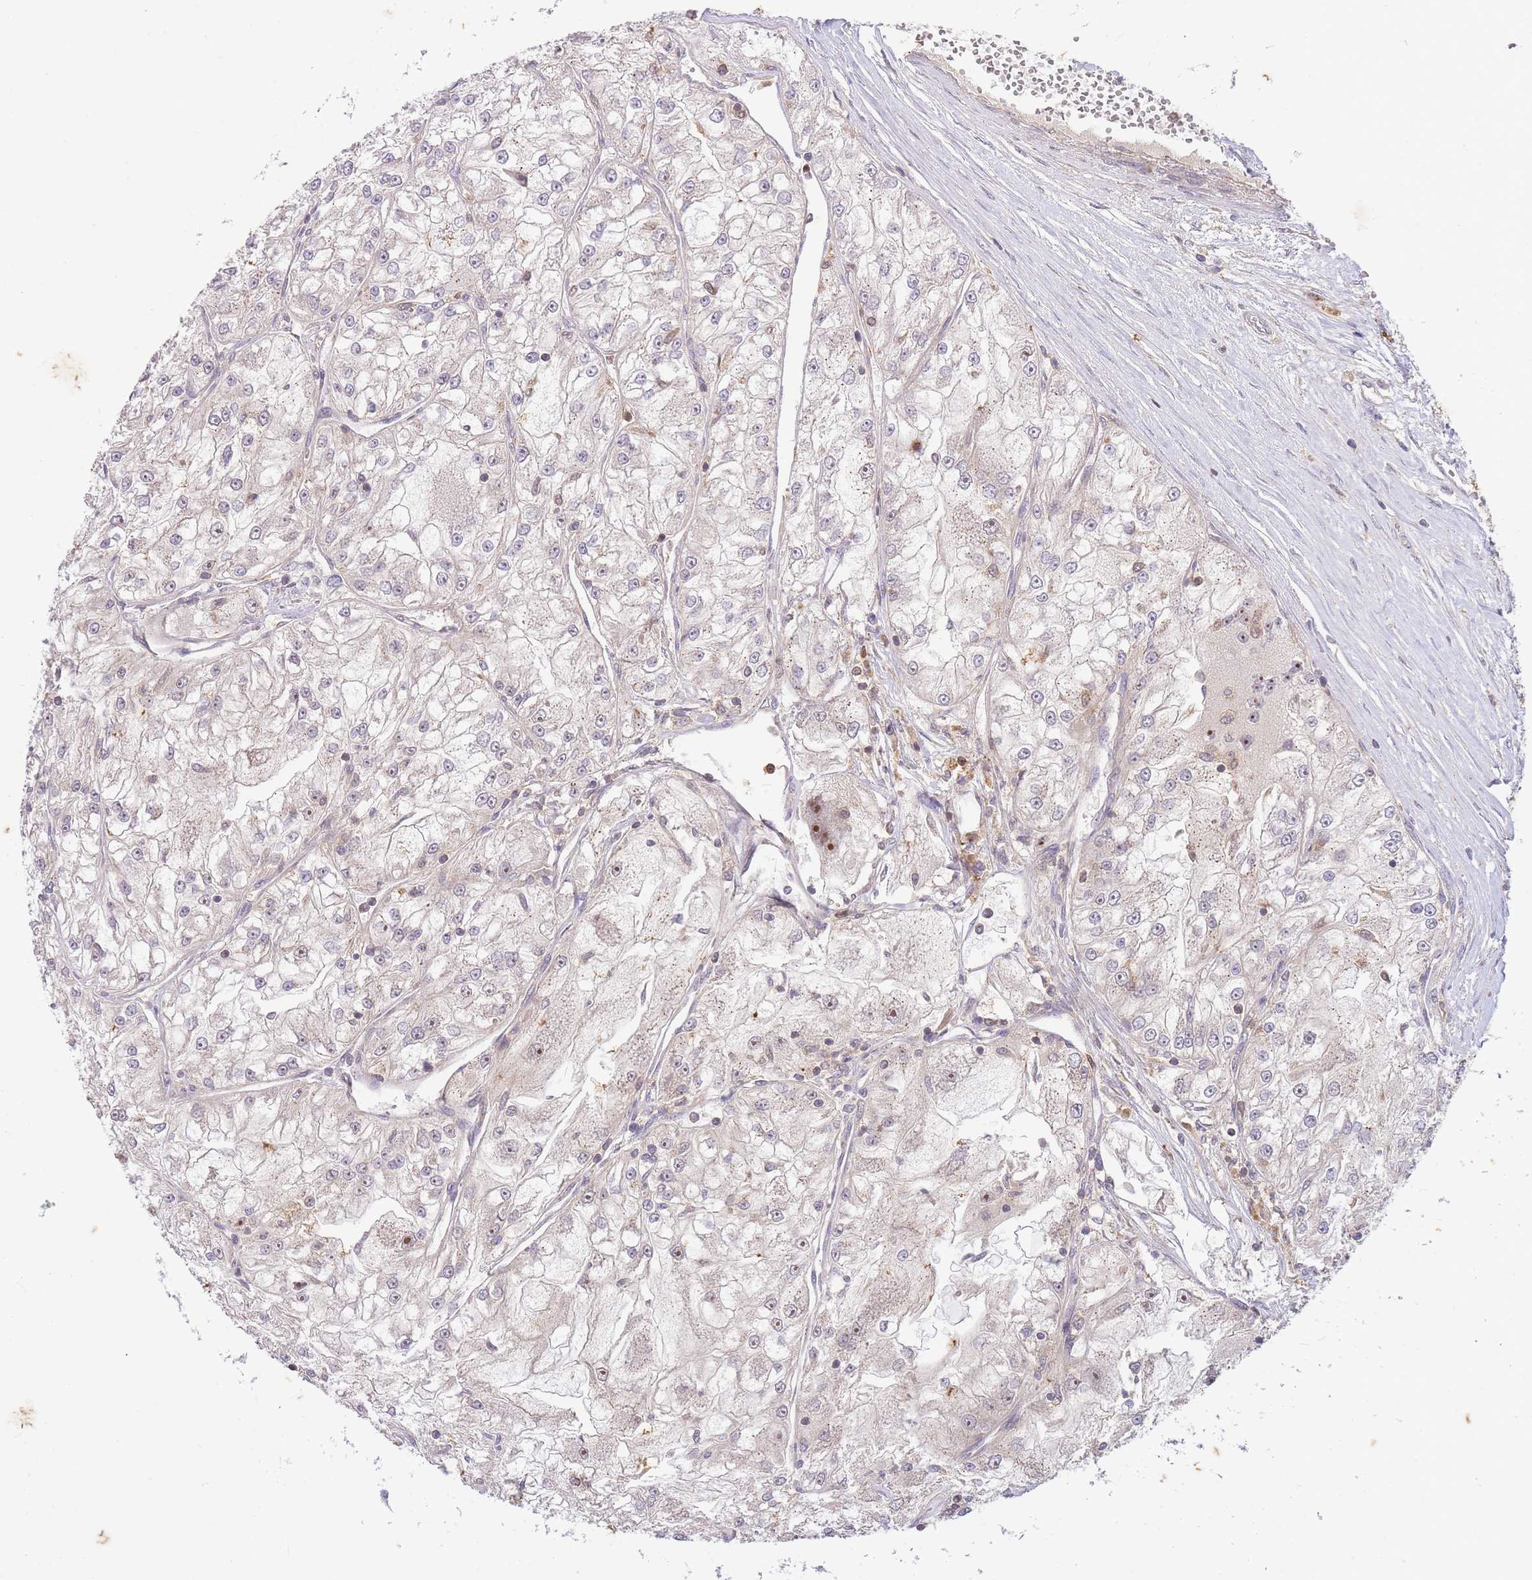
{"staining": {"intensity": "weak", "quantity": "25%-75%", "location": "cytoplasmic/membranous"}, "tissue": "renal cancer", "cell_type": "Tumor cells", "image_type": "cancer", "snomed": [{"axis": "morphology", "description": "Adenocarcinoma, NOS"}, {"axis": "topography", "description": "Kidney"}], "caption": "IHC (DAB (3,3'-diaminobenzidine)) staining of renal adenocarcinoma reveals weak cytoplasmic/membranous protein staining in approximately 25%-75% of tumor cells.", "gene": "ST8SIA4", "patient": {"sex": "female", "age": 72}}